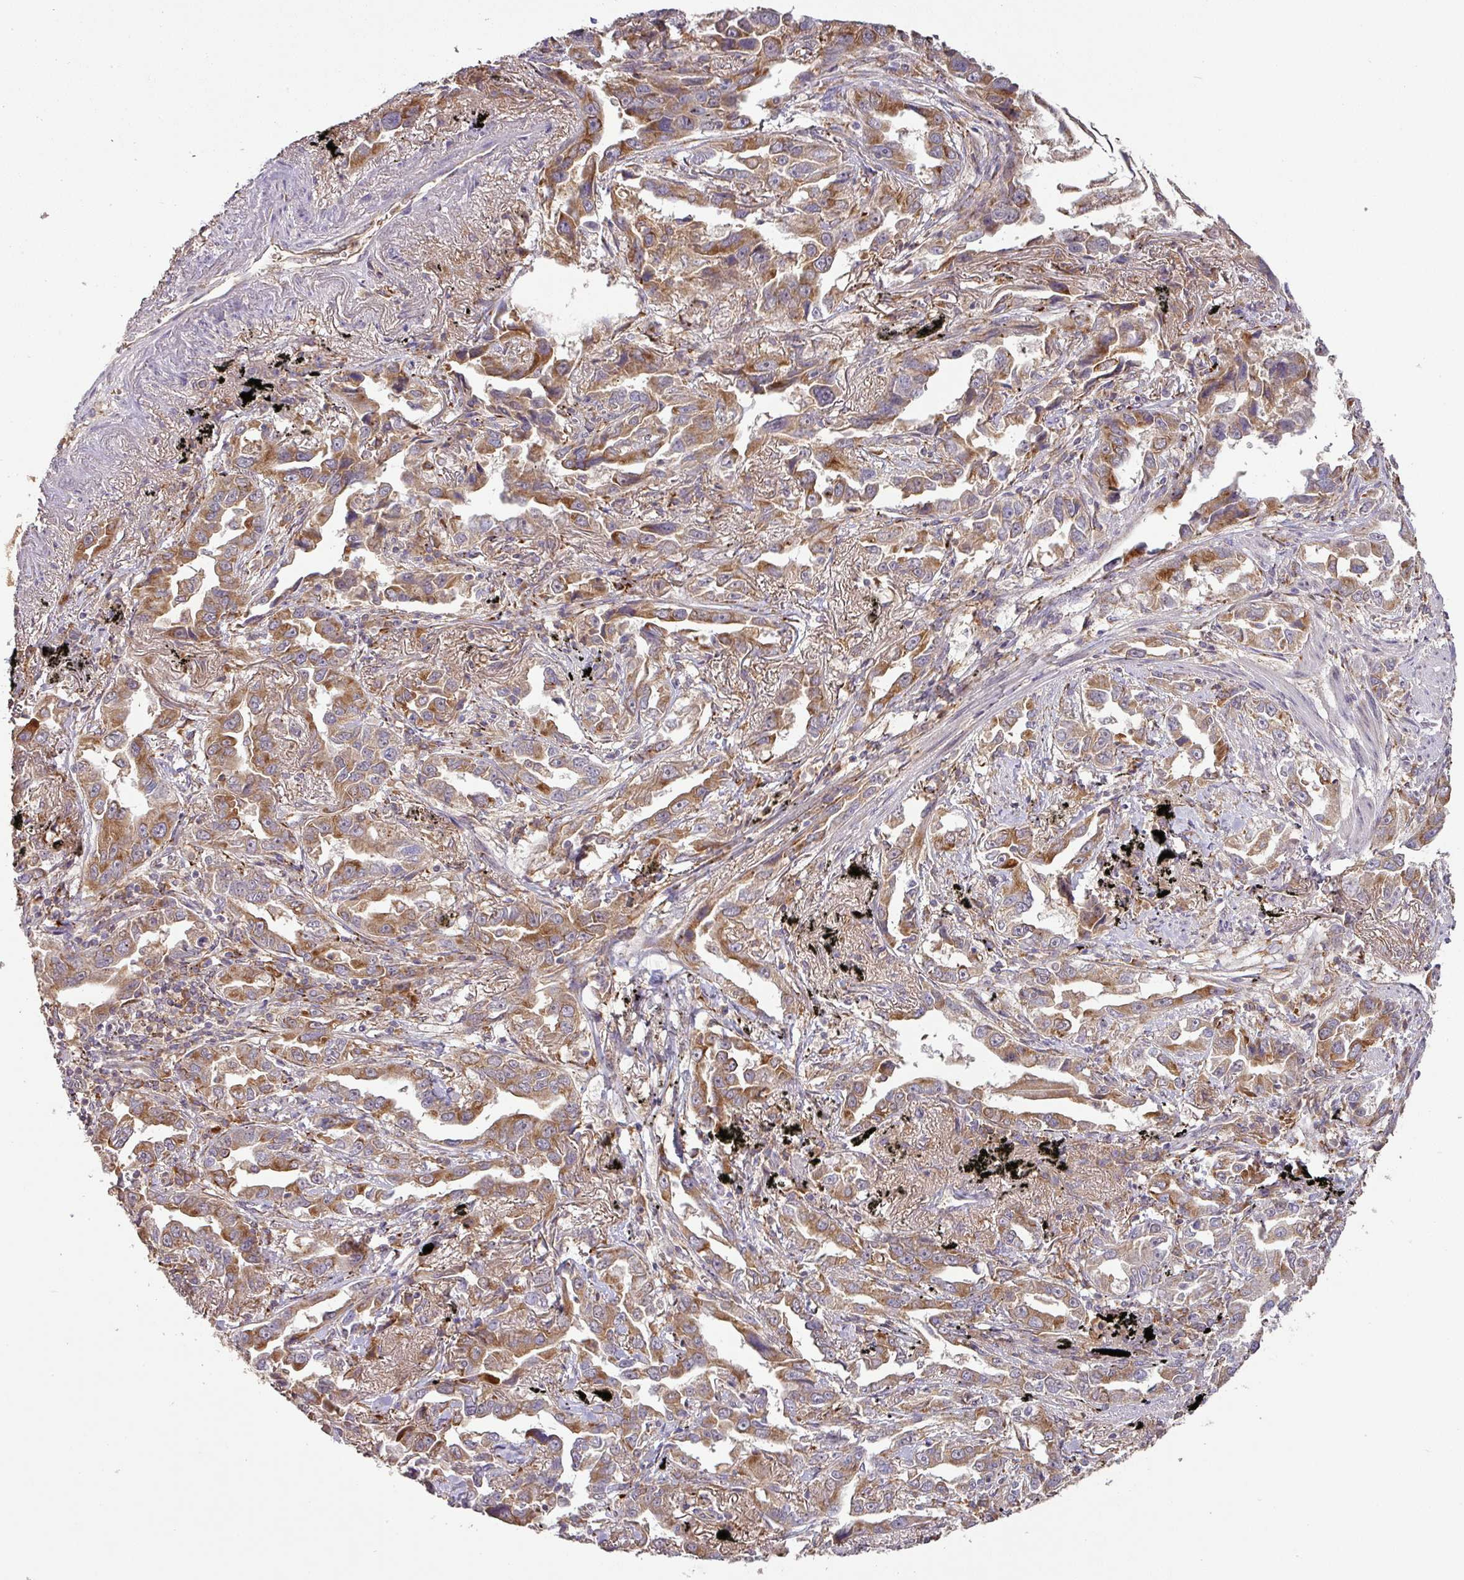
{"staining": {"intensity": "moderate", "quantity": ">75%", "location": "cytoplasmic/membranous"}, "tissue": "lung cancer", "cell_type": "Tumor cells", "image_type": "cancer", "snomed": [{"axis": "morphology", "description": "Adenocarcinoma, NOS"}, {"axis": "topography", "description": "Lung"}], "caption": "Immunohistochemical staining of human lung cancer (adenocarcinoma) shows moderate cytoplasmic/membranous protein expression in about >75% of tumor cells. (Brightfield microscopy of DAB IHC at high magnification).", "gene": "GALP", "patient": {"sex": "male", "age": 67}}